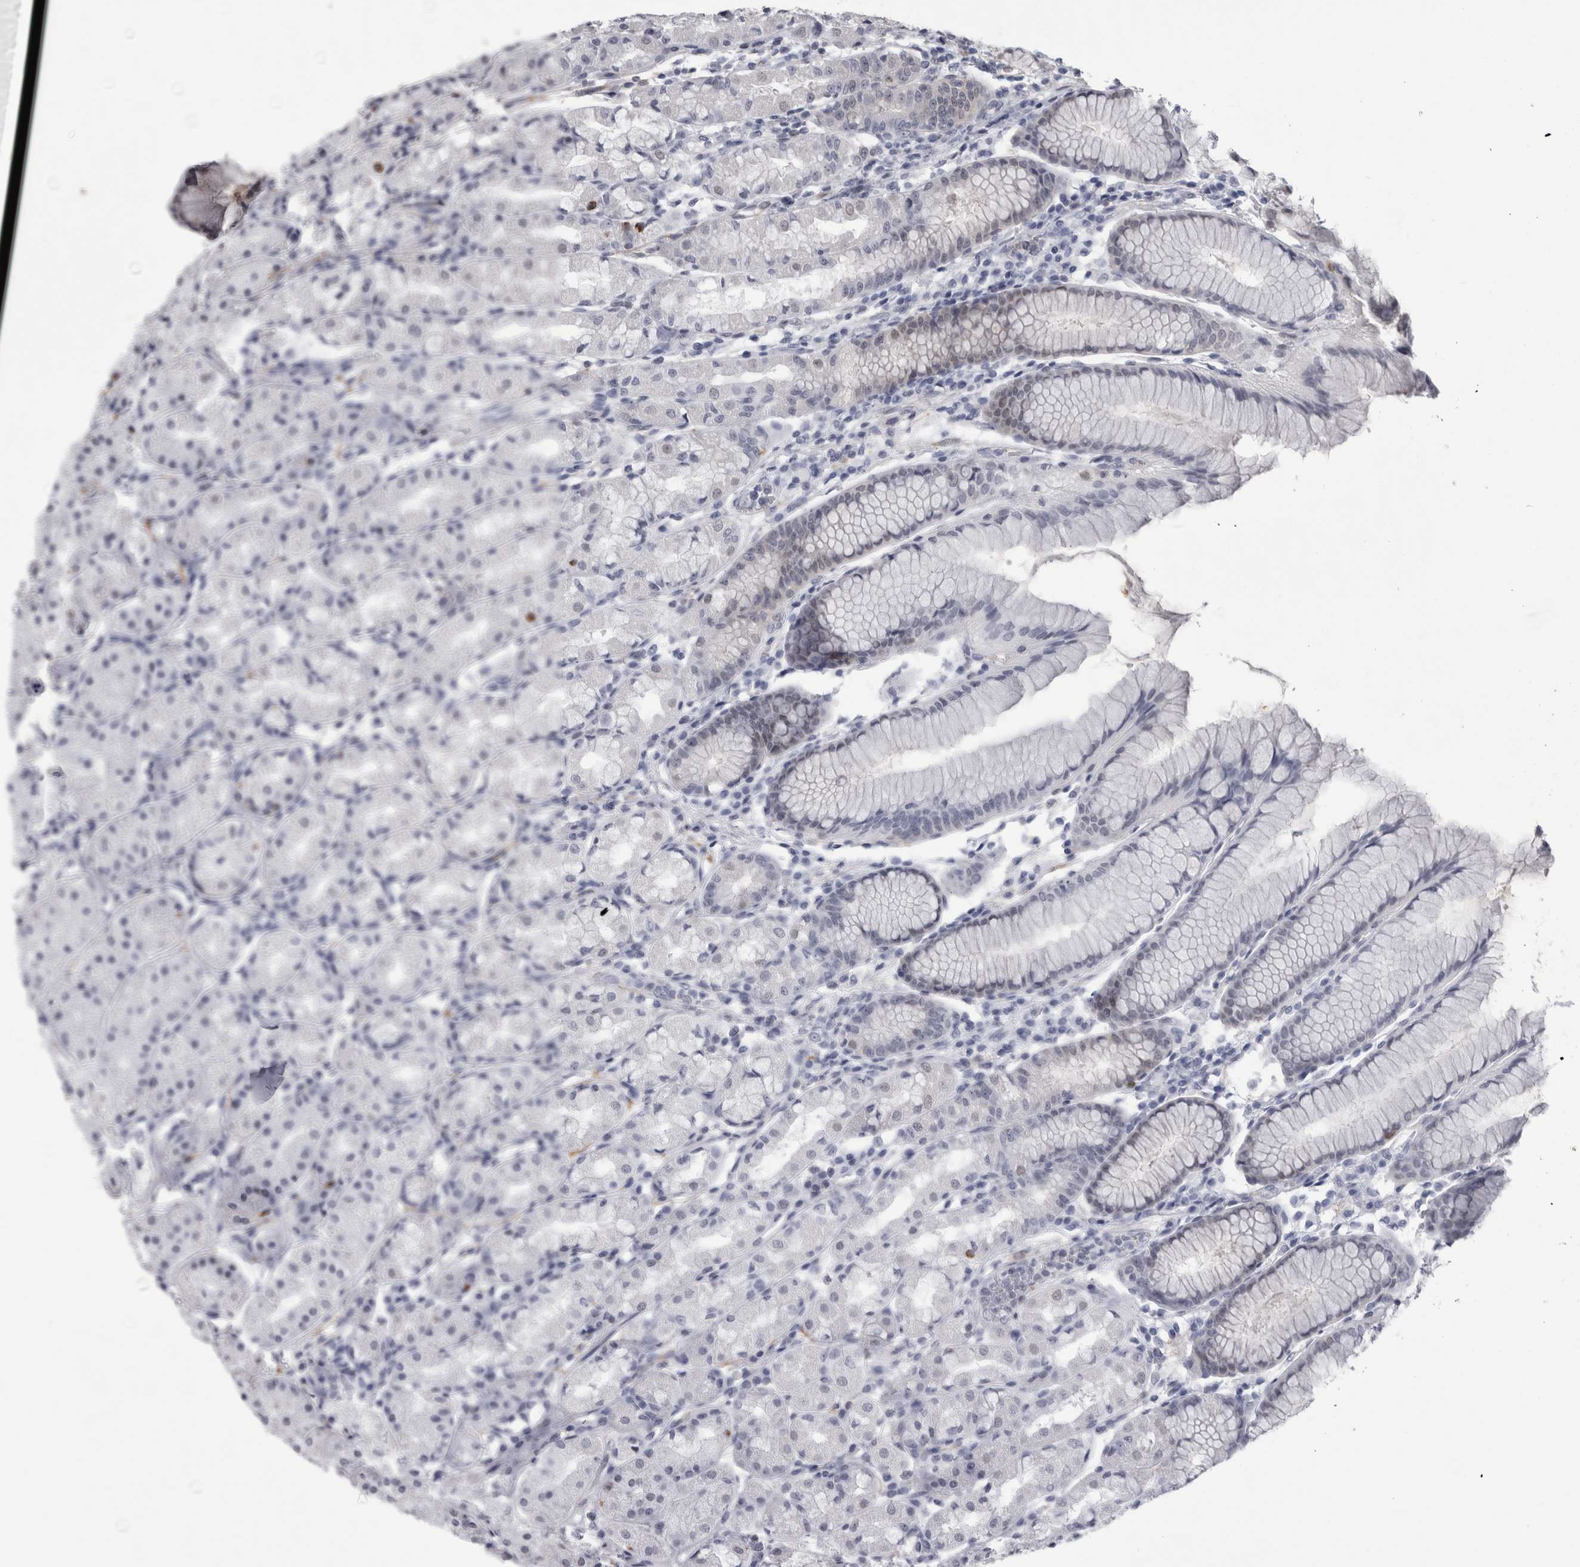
{"staining": {"intensity": "weak", "quantity": "<25%", "location": "cytoplasmic/membranous"}, "tissue": "stomach", "cell_type": "Glandular cells", "image_type": "normal", "snomed": [{"axis": "morphology", "description": "Normal tissue, NOS"}, {"axis": "topography", "description": "Stomach, lower"}], "caption": "Immunohistochemistry of benign stomach displays no positivity in glandular cells.", "gene": "ACOT7", "patient": {"sex": "female", "age": 56}}